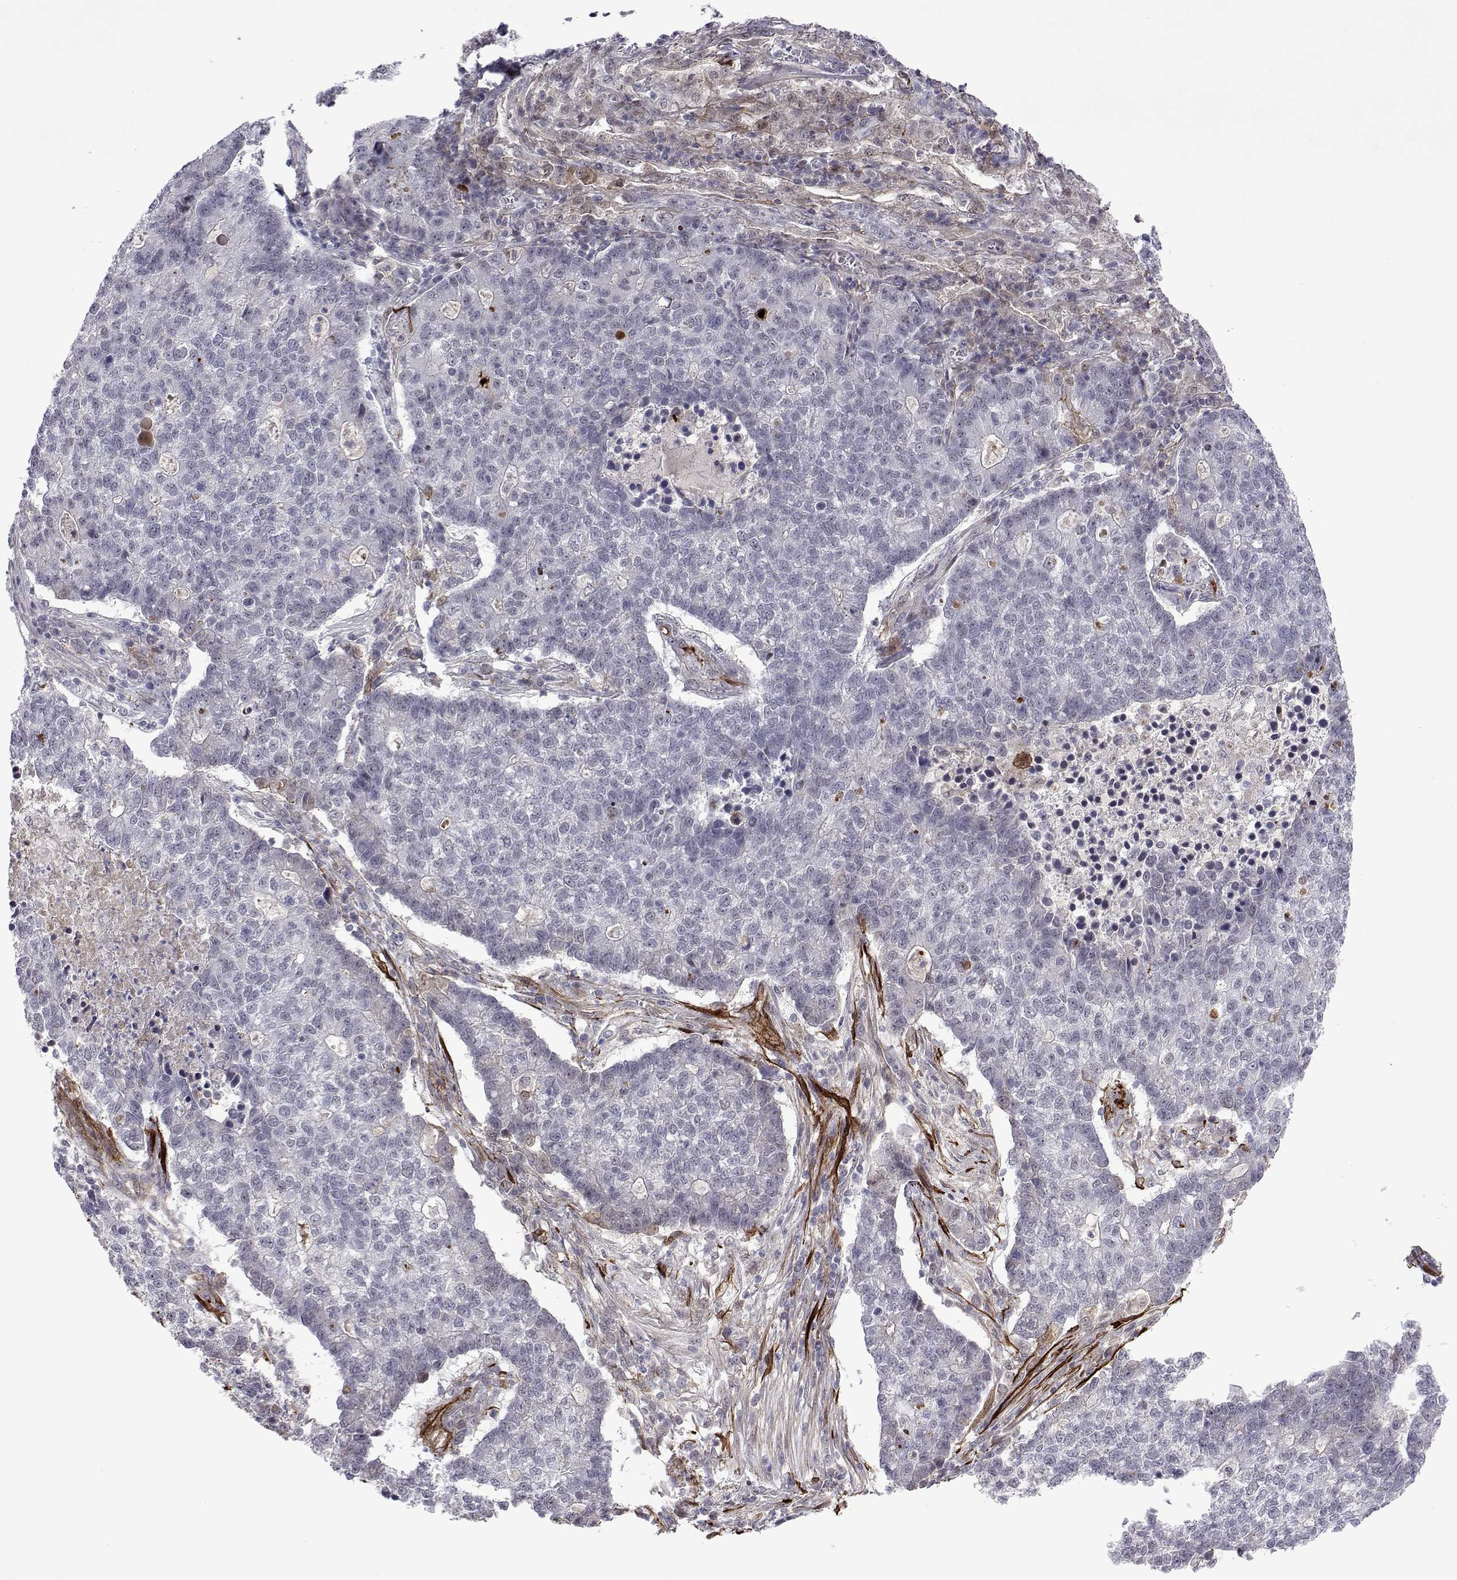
{"staining": {"intensity": "negative", "quantity": "none", "location": "none"}, "tissue": "lung cancer", "cell_type": "Tumor cells", "image_type": "cancer", "snomed": [{"axis": "morphology", "description": "Adenocarcinoma, NOS"}, {"axis": "topography", "description": "Lung"}], "caption": "This is a micrograph of immunohistochemistry staining of lung cancer (adenocarcinoma), which shows no expression in tumor cells. The staining is performed using DAB brown chromogen with nuclei counter-stained in using hematoxylin.", "gene": "EFCAB3", "patient": {"sex": "male", "age": 57}}